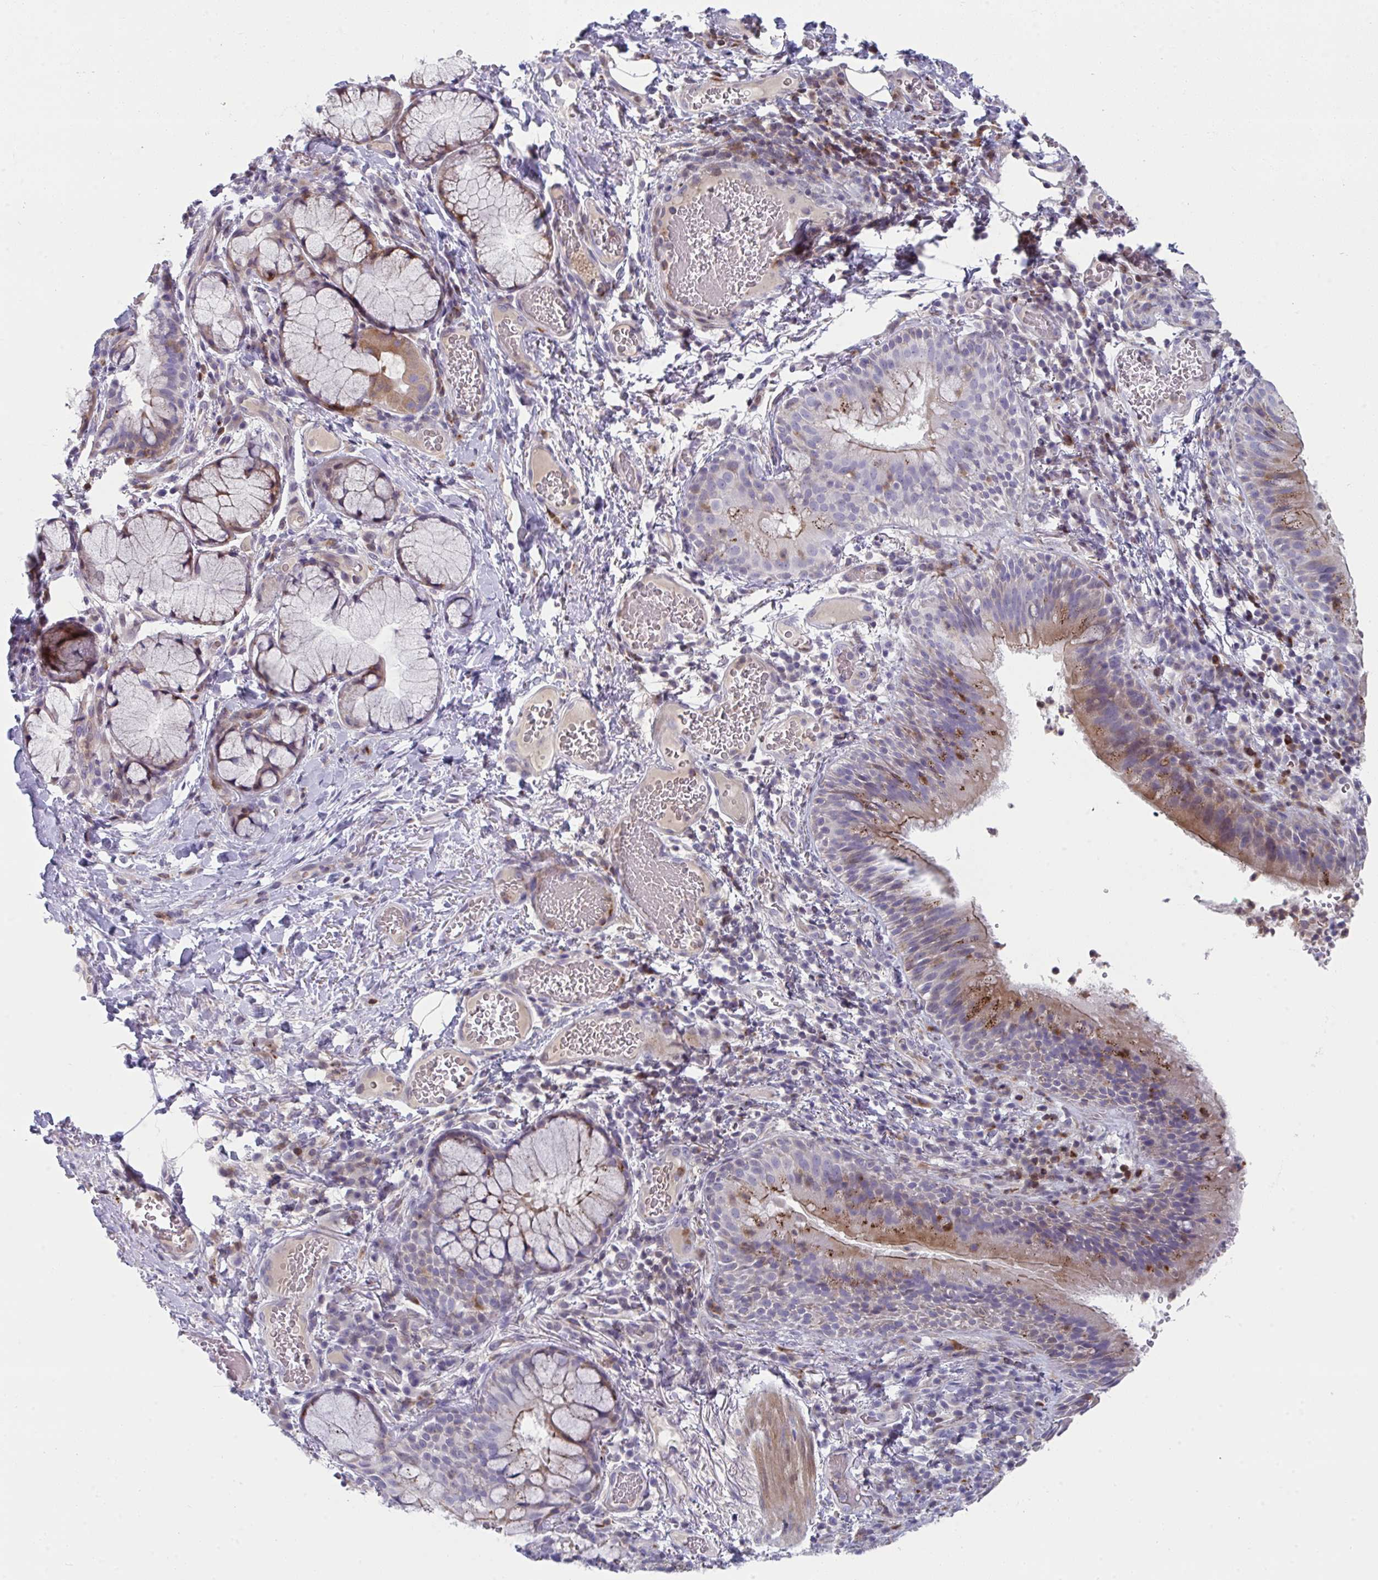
{"staining": {"intensity": "moderate", "quantity": "25%-75%", "location": "cytoplasmic/membranous"}, "tissue": "bronchus", "cell_type": "Respiratory epithelial cells", "image_type": "normal", "snomed": [{"axis": "morphology", "description": "Normal tissue, NOS"}, {"axis": "topography", "description": "Lymph node"}, {"axis": "topography", "description": "Bronchus"}], "caption": "Immunohistochemistry (IHC) (DAB (3,3'-diaminobenzidine)) staining of normal human bronchus reveals moderate cytoplasmic/membranous protein positivity in about 25%-75% of respiratory epithelial cells. The protein is stained brown, and the nuclei are stained in blue (DAB IHC with brightfield microscopy, high magnification).", "gene": "AOC2", "patient": {"sex": "male", "age": 56}}